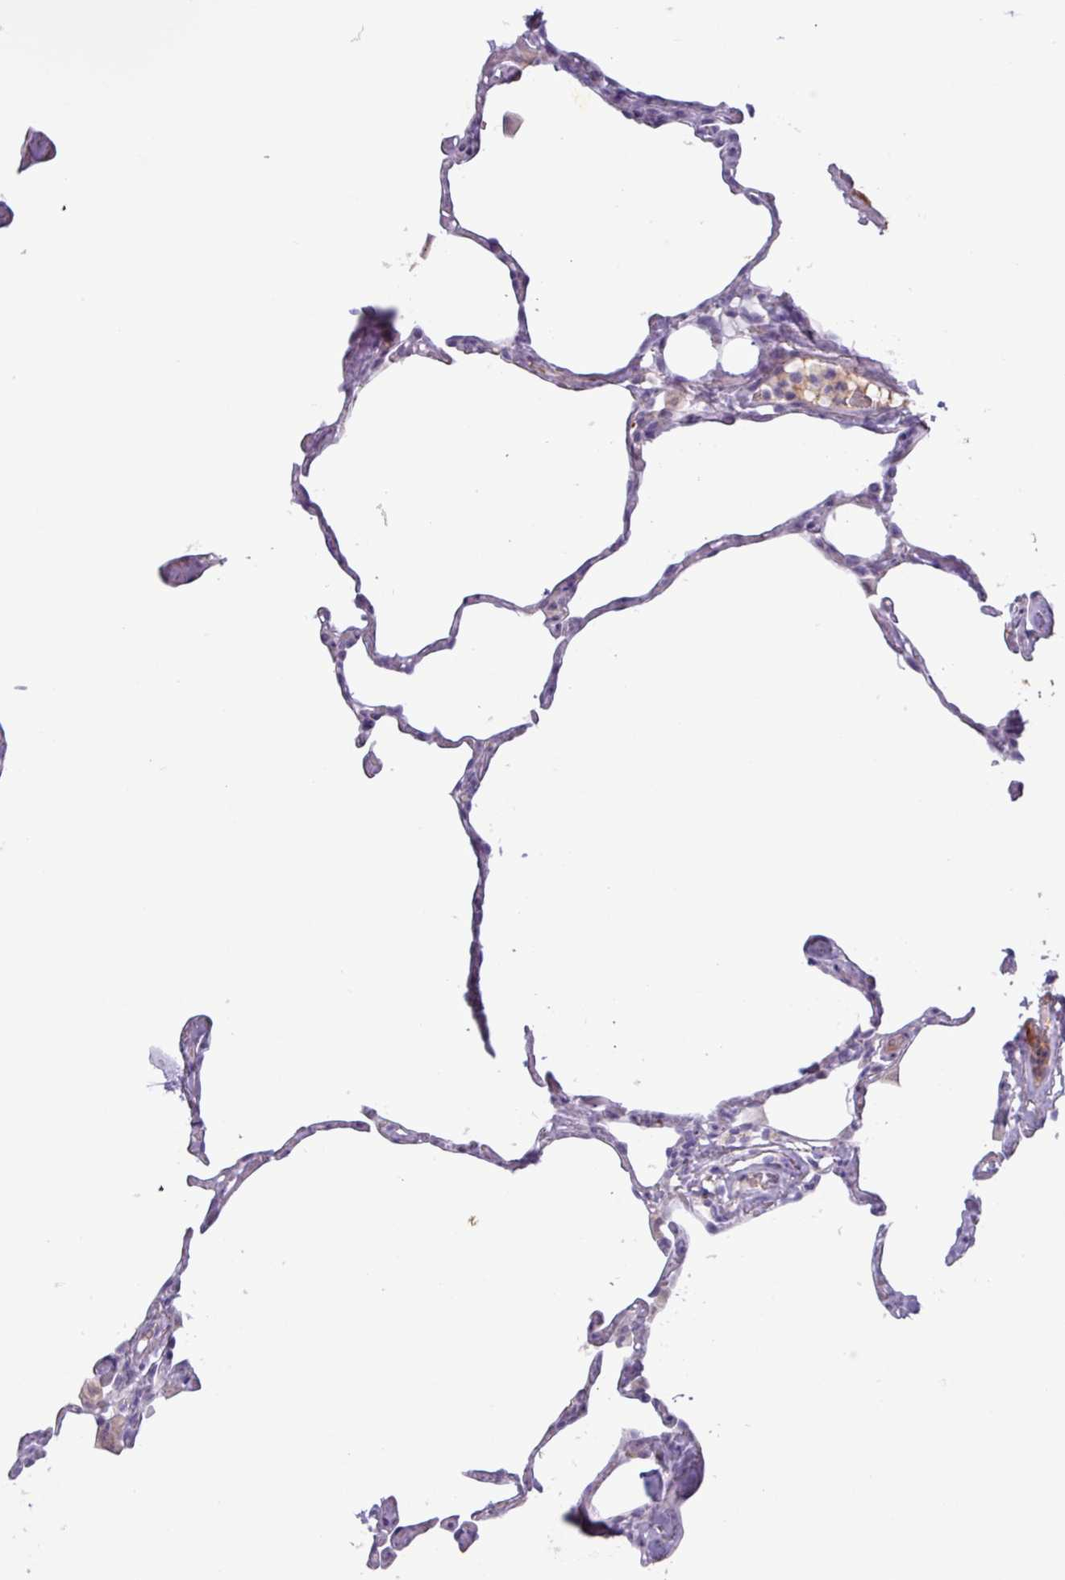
{"staining": {"intensity": "negative", "quantity": "none", "location": "none"}, "tissue": "lung", "cell_type": "Alveolar cells", "image_type": "normal", "snomed": [{"axis": "morphology", "description": "Normal tissue, NOS"}, {"axis": "topography", "description": "Lung"}], "caption": "Immunohistochemistry (IHC) photomicrograph of normal lung: lung stained with DAB (3,3'-diaminobenzidine) demonstrates no significant protein positivity in alveolar cells.", "gene": "PLIN2", "patient": {"sex": "male", "age": 65}}